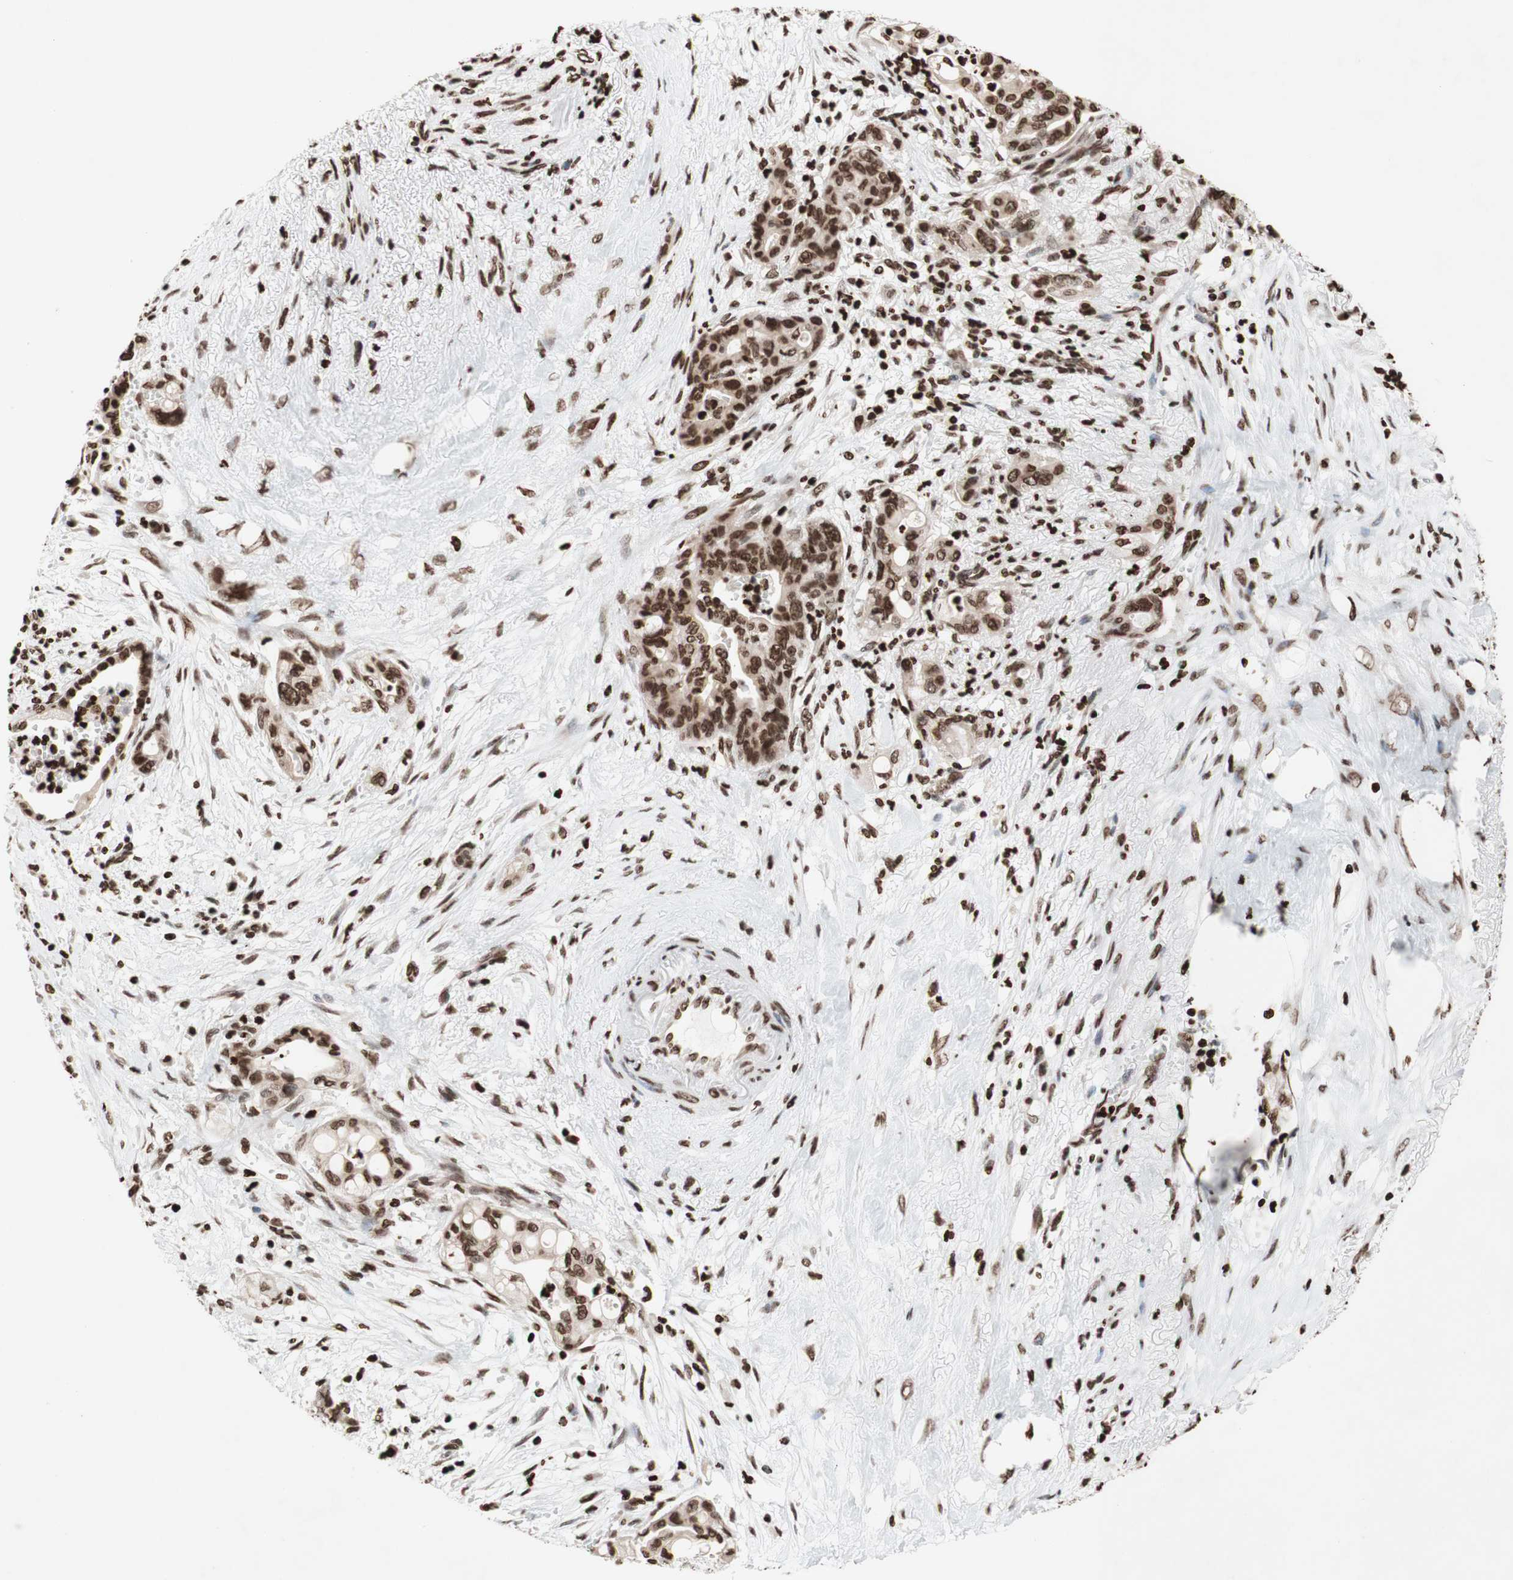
{"staining": {"intensity": "strong", "quantity": ">75%", "location": "nuclear"}, "tissue": "pancreatic cancer", "cell_type": "Tumor cells", "image_type": "cancer", "snomed": [{"axis": "morphology", "description": "Adenocarcinoma, NOS"}, {"axis": "topography", "description": "Pancreas"}], "caption": "Pancreatic adenocarcinoma stained with a protein marker reveals strong staining in tumor cells.", "gene": "NCOA3", "patient": {"sex": "male", "age": 70}}